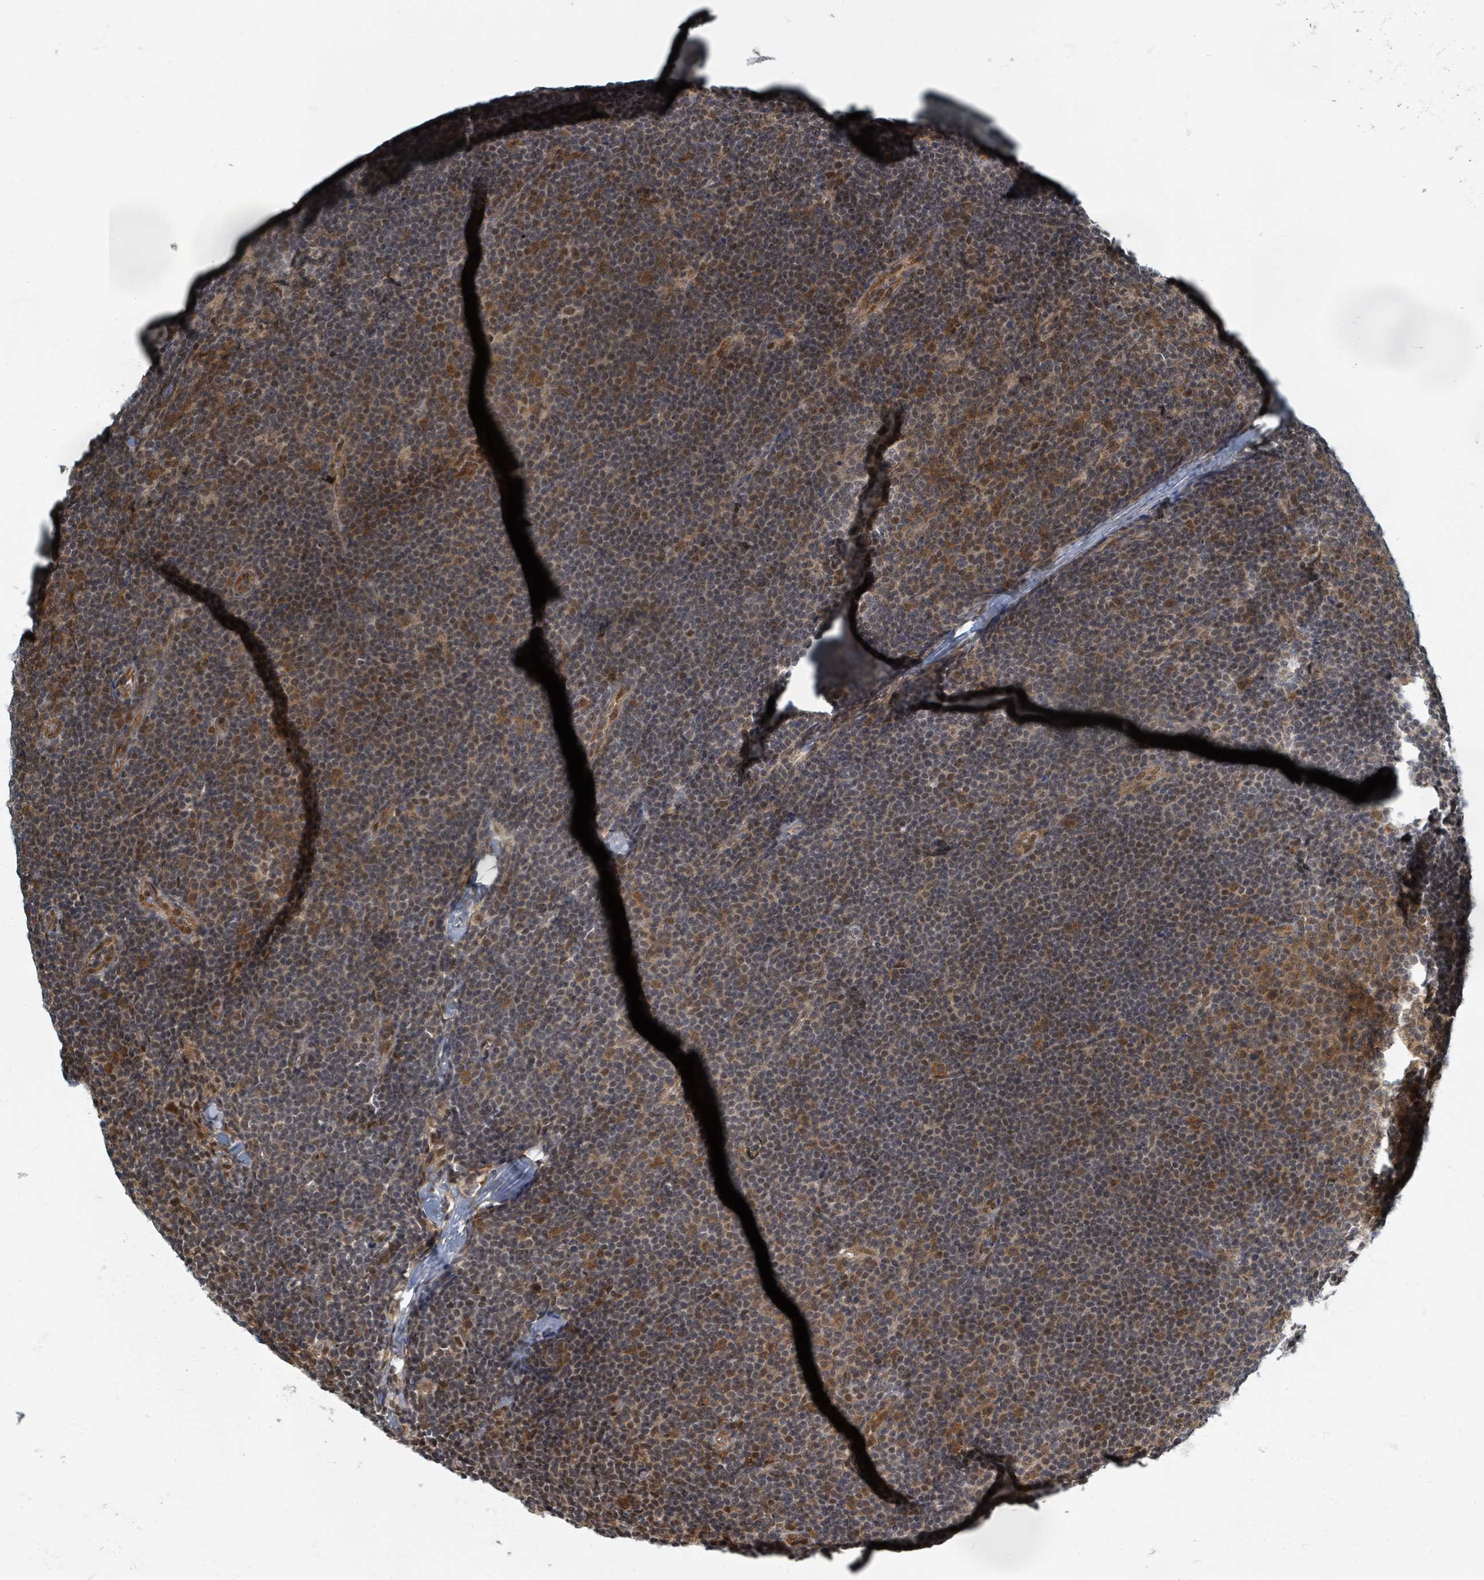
{"staining": {"intensity": "moderate", "quantity": "25%-75%", "location": "cytoplasmic/membranous,nuclear"}, "tissue": "lymphoma", "cell_type": "Tumor cells", "image_type": "cancer", "snomed": [{"axis": "morphology", "description": "Malignant lymphoma, non-Hodgkin's type, Low grade"}, {"axis": "topography", "description": "Lymph node"}], "caption": "Protein positivity by immunohistochemistry reveals moderate cytoplasmic/membranous and nuclear expression in about 25%-75% of tumor cells in lymphoma.", "gene": "INTS15", "patient": {"sex": "male", "age": 48}}